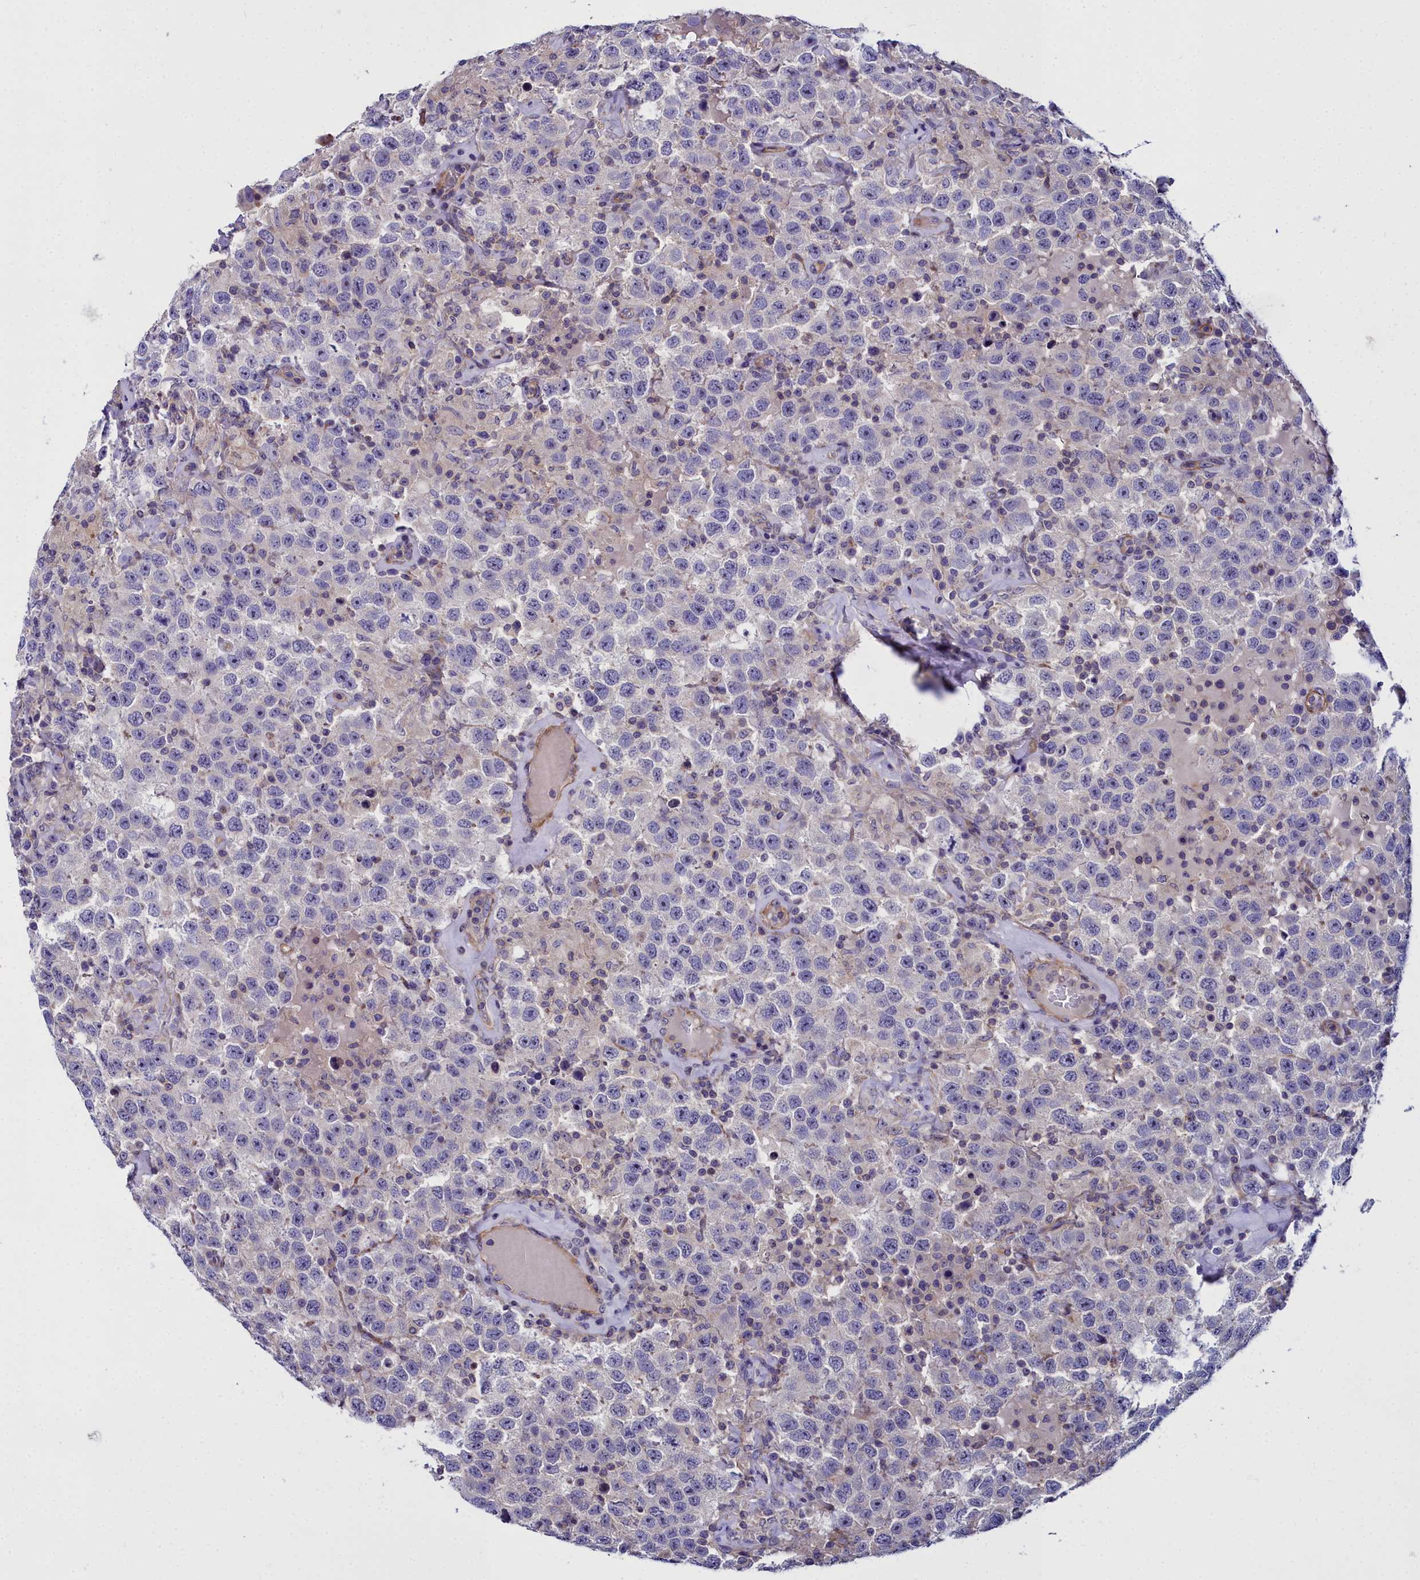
{"staining": {"intensity": "negative", "quantity": "none", "location": "none"}, "tissue": "testis cancer", "cell_type": "Tumor cells", "image_type": "cancer", "snomed": [{"axis": "morphology", "description": "Seminoma, NOS"}, {"axis": "topography", "description": "Testis"}], "caption": "There is no significant expression in tumor cells of testis seminoma.", "gene": "FADS3", "patient": {"sex": "male", "age": 41}}